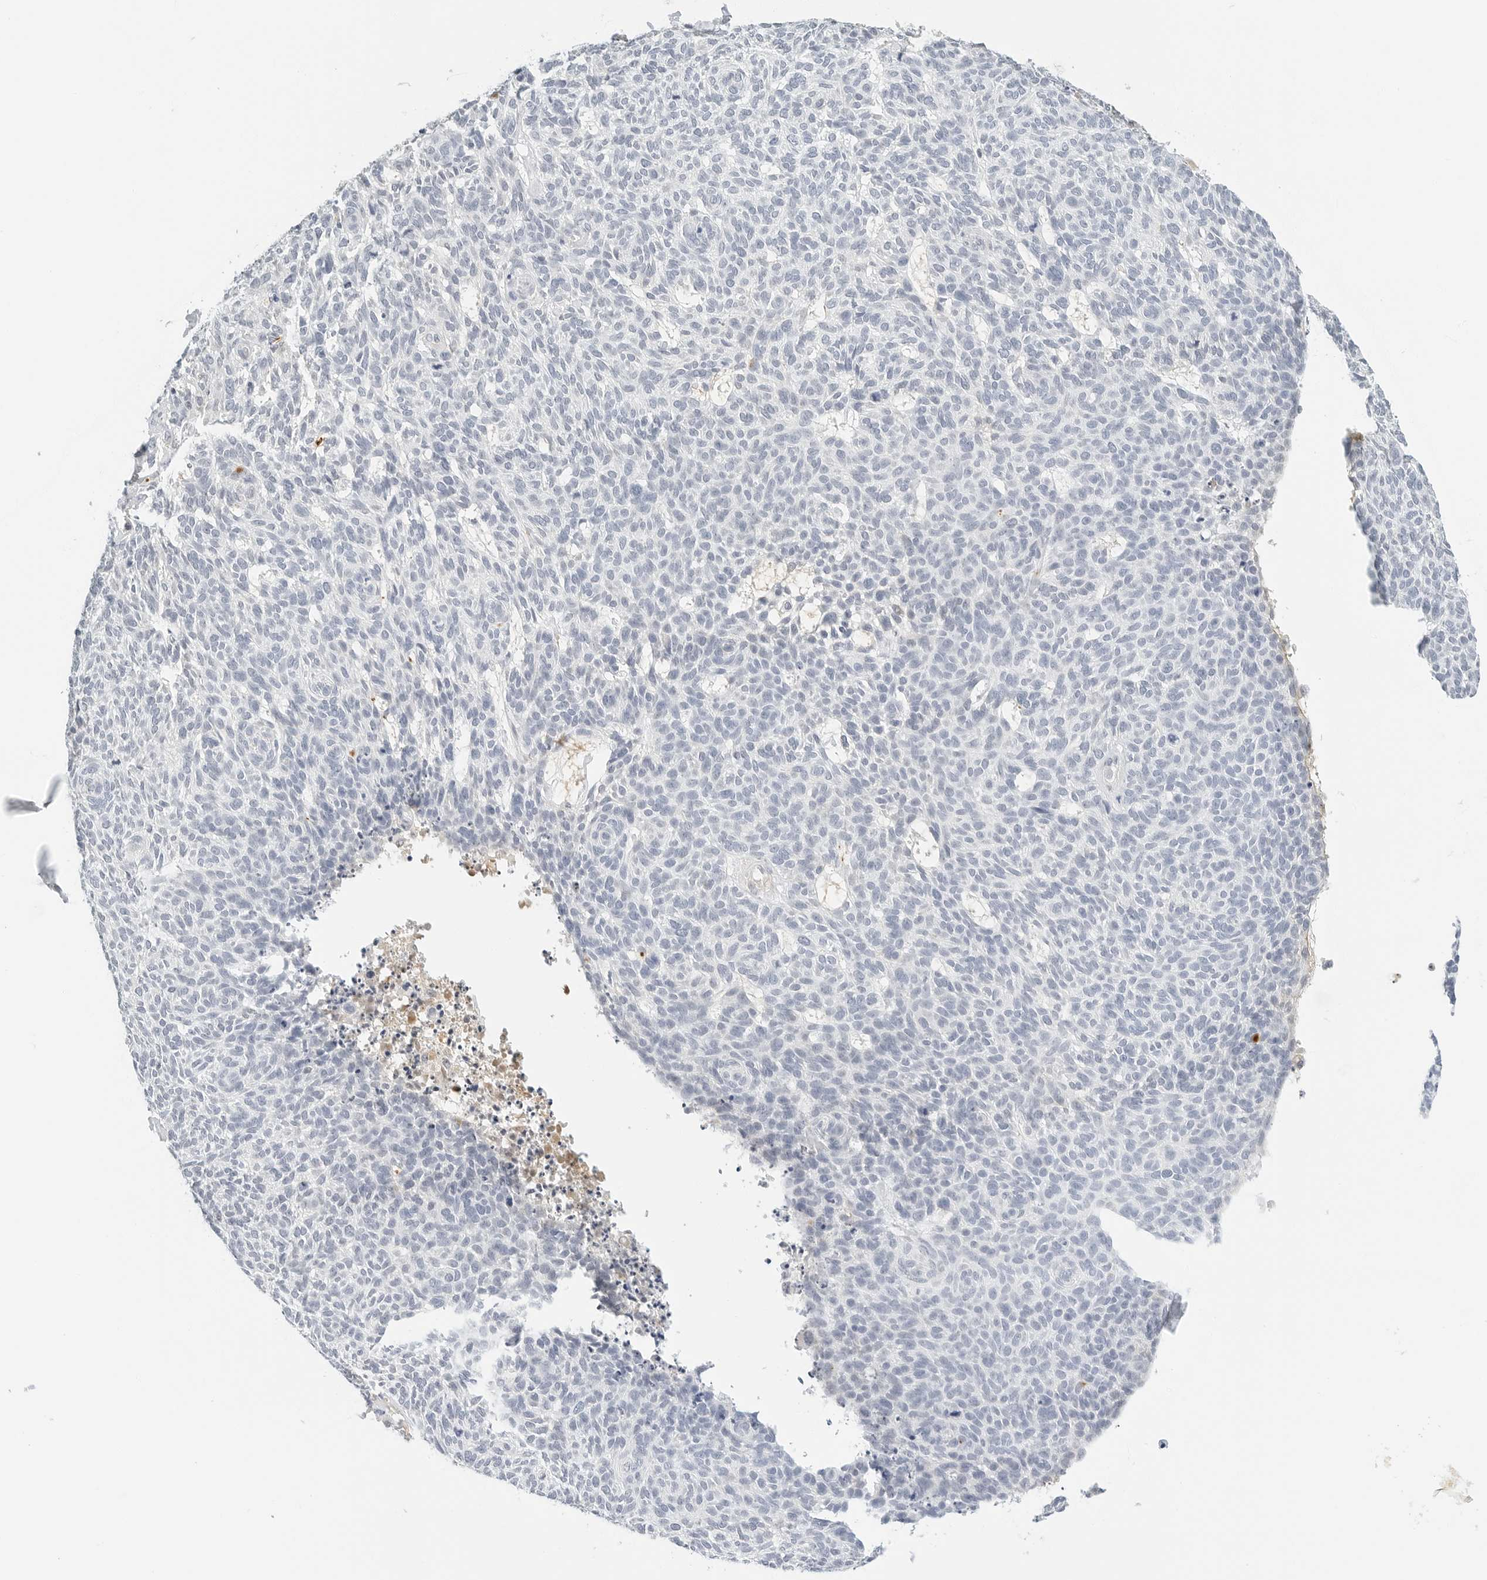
{"staining": {"intensity": "negative", "quantity": "none", "location": "none"}, "tissue": "skin cancer", "cell_type": "Tumor cells", "image_type": "cancer", "snomed": [{"axis": "morphology", "description": "Squamous cell carcinoma, NOS"}, {"axis": "topography", "description": "Skin"}], "caption": "Immunohistochemistry micrograph of human skin cancer stained for a protein (brown), which displays no staining in tumor cells.", "gene": "PKDCC", "patient": {"sex": "female", "age": 90}}